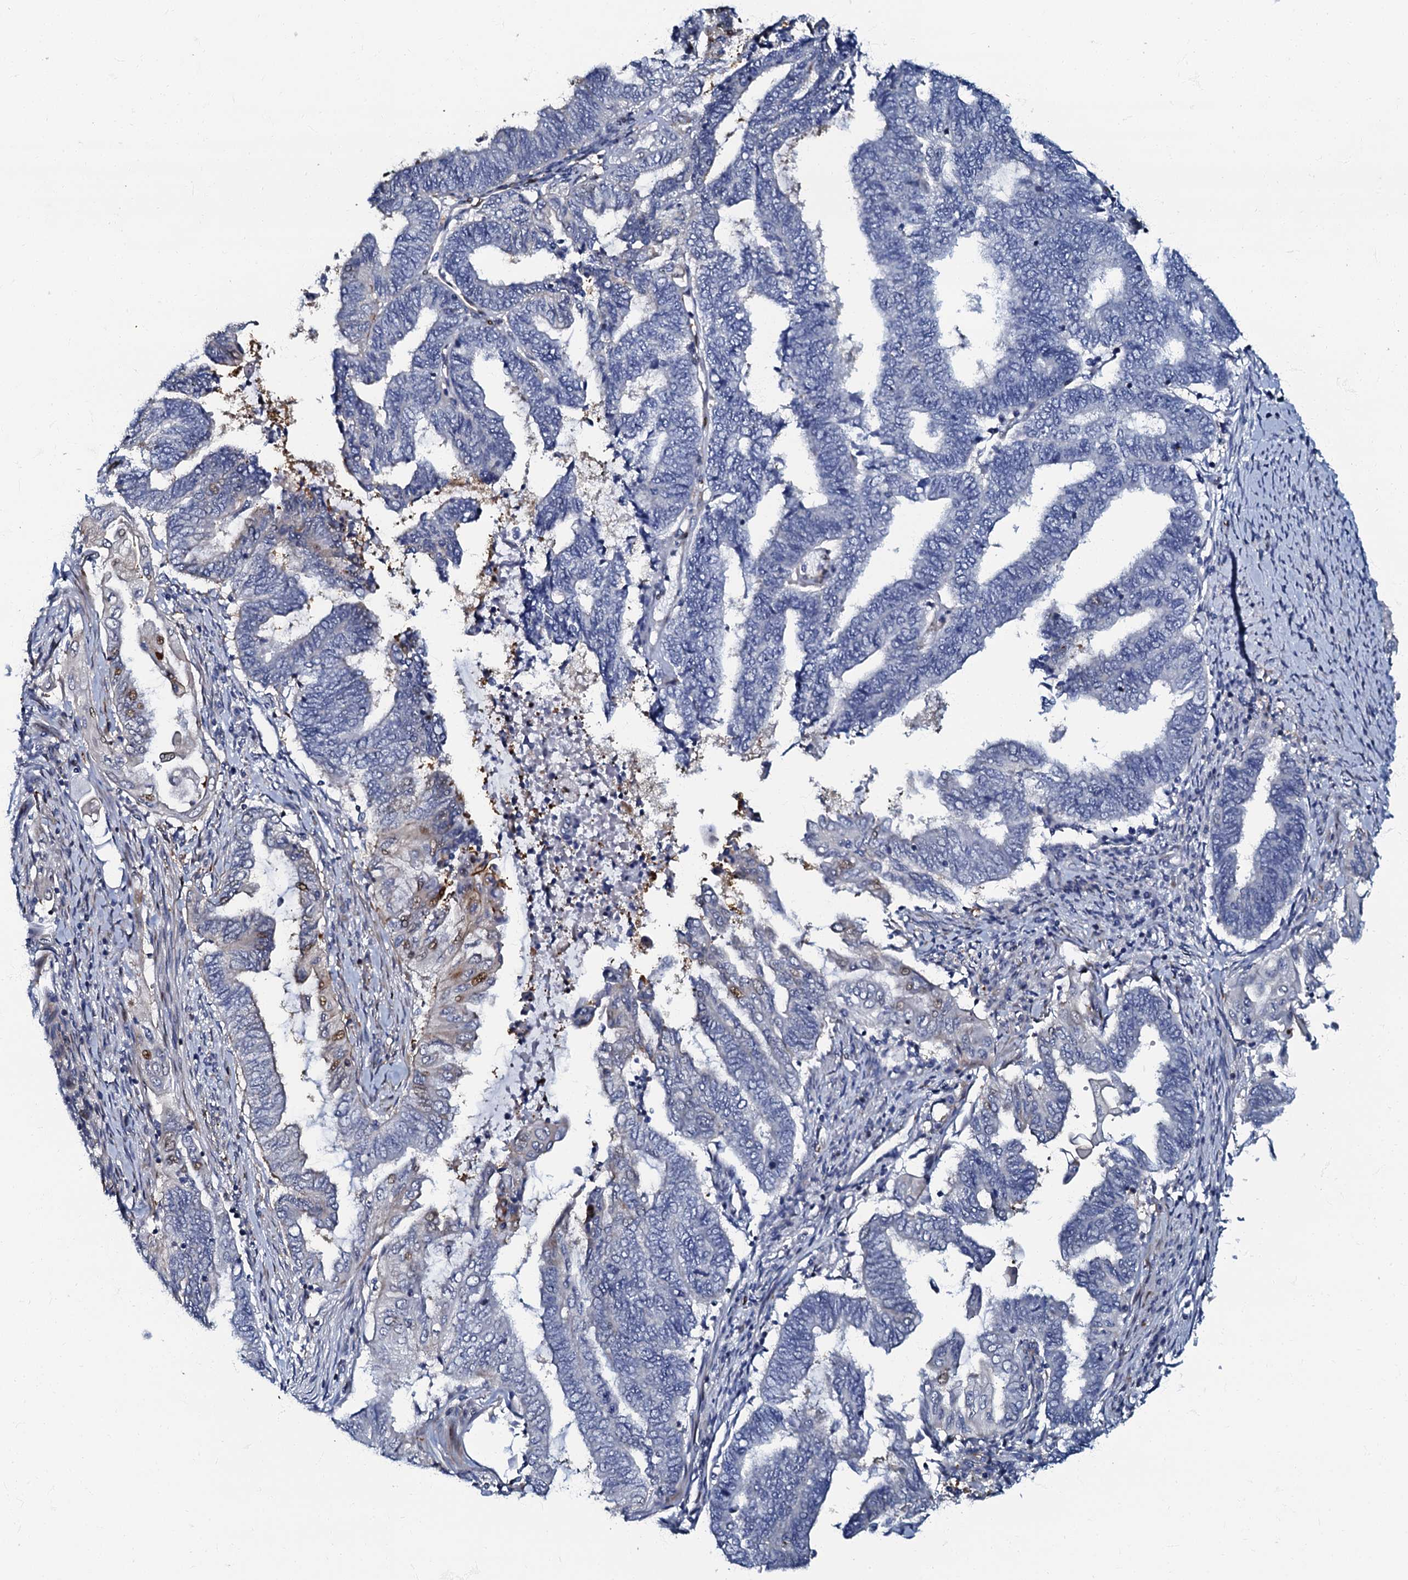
{"staining": {"intensity": "moderate", "quantity": "<25%", "location": "nuclear"}, "tissue": "endometrial cancer", "cell_type": "Tumor cells", "image_type": "cancer", "snomed": [{"axis": "morphology", "description": "Adenocarcinoma, NOS"}, {"axis": "topography", "description": "Uterus"}, {"axis": "topography", "description": "Endometrium"}], "caption": "Human adenocarcinoma (endometrial) stained for a protein (brown) reveals moderate nuclear positive staining in about <25% of tumor cells.", "gene": "MFSD5", "patient": {"sex": "female", "age": 70}}